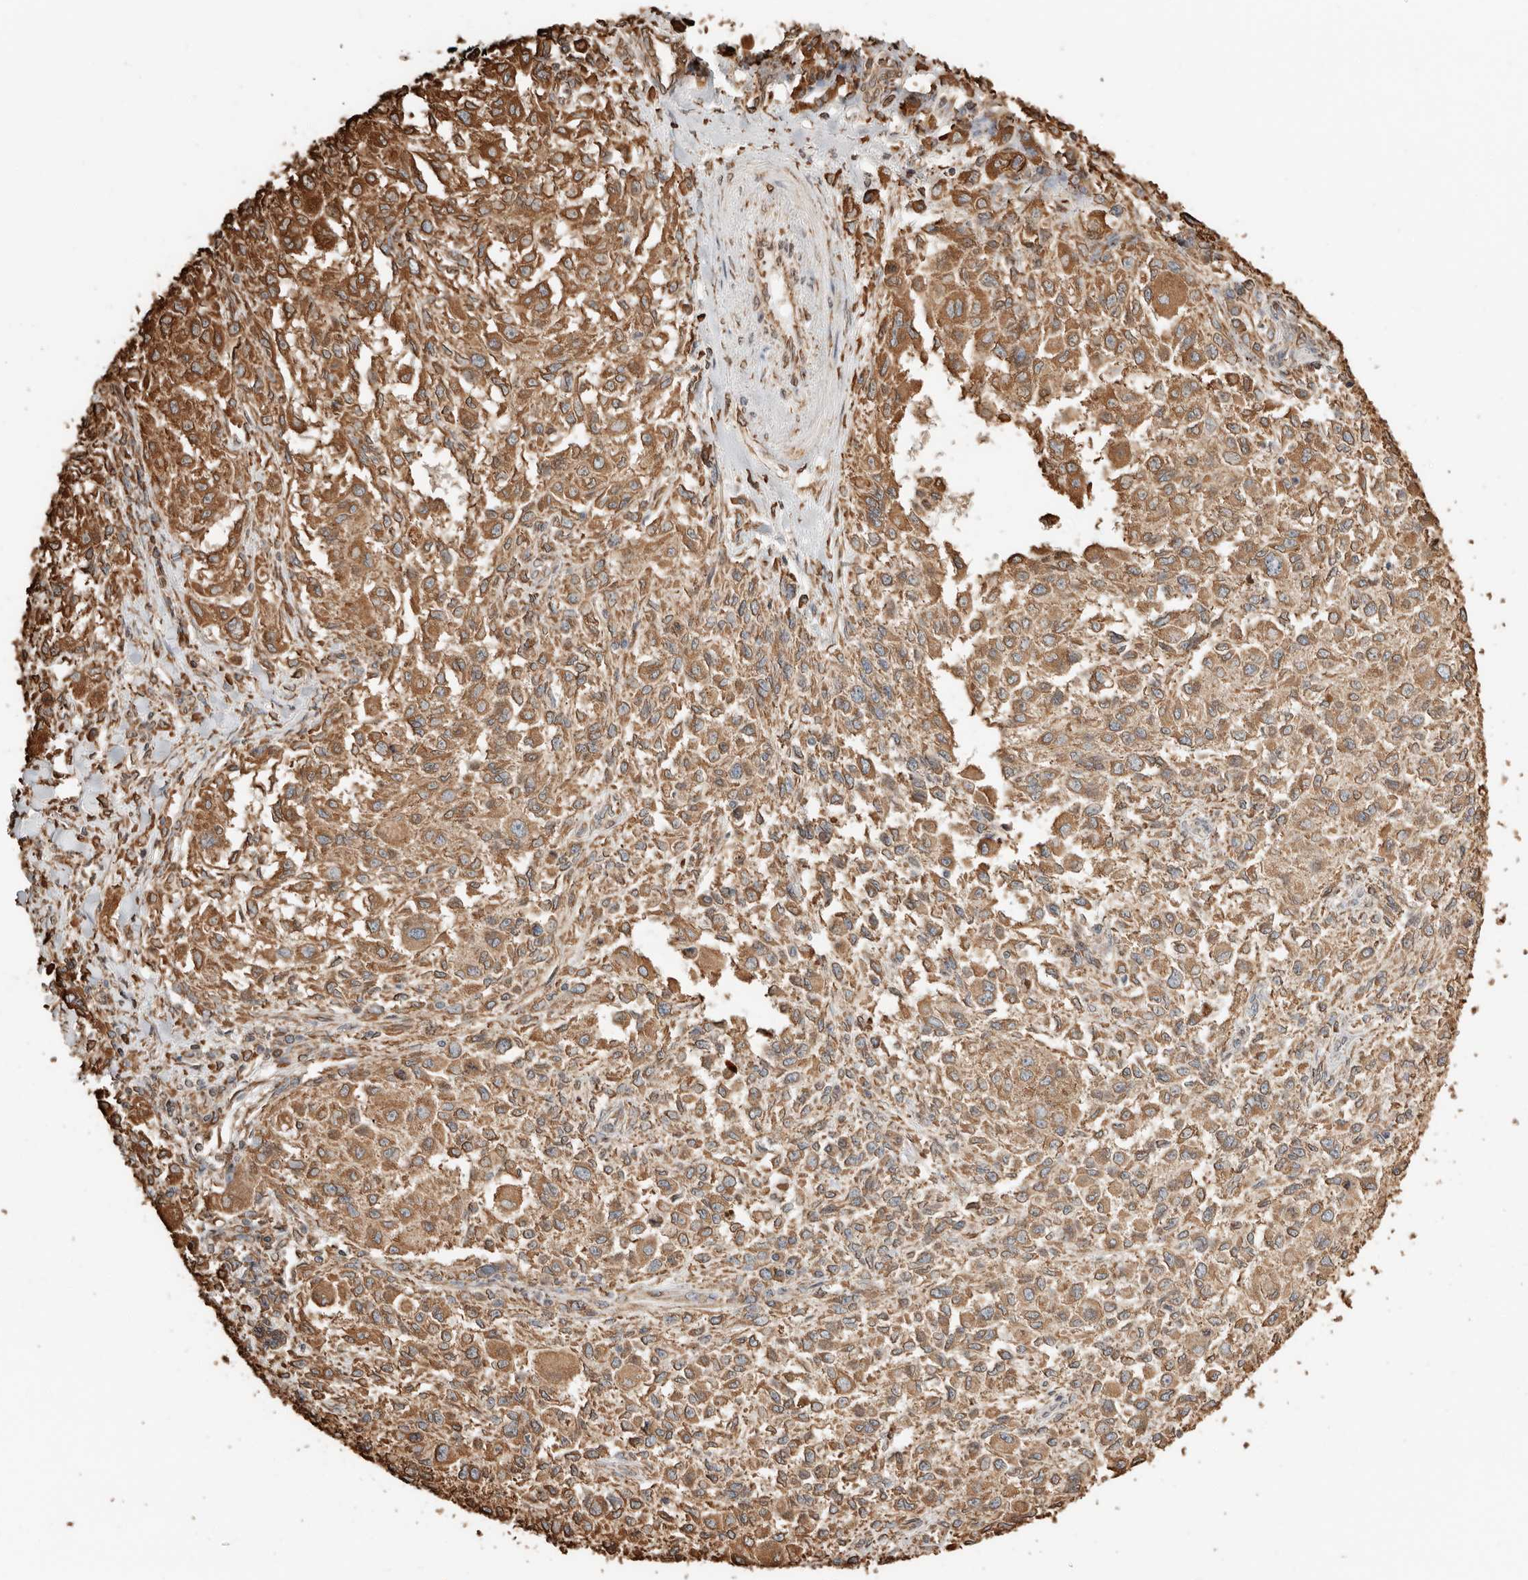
{"staining": {"intensity": "moderate", "quantity": ">75%", "location": "cytoplasmic/membranous"}, "tissue": "melanoma", "cell_type": "Tumor cells", "image_type": "cancer", "snomed": [{"axis": "morphology", "description": "Necrosis, NOS"}, {"axis": "morphology", "description": "Malignant melanoma, NOS"}, {"axis": "topography", "description": "Skin"}], "caption": "Immunohistochemistry (IHC) micrograph of human melanoma stained for a protein (brown), which shows medium levels of moderate cytoplasmic/membranous expression in approximately >75% of tumor cells.", "gene": "ARHGEF10L", "patient": {"sex": "female", "age": 87}}